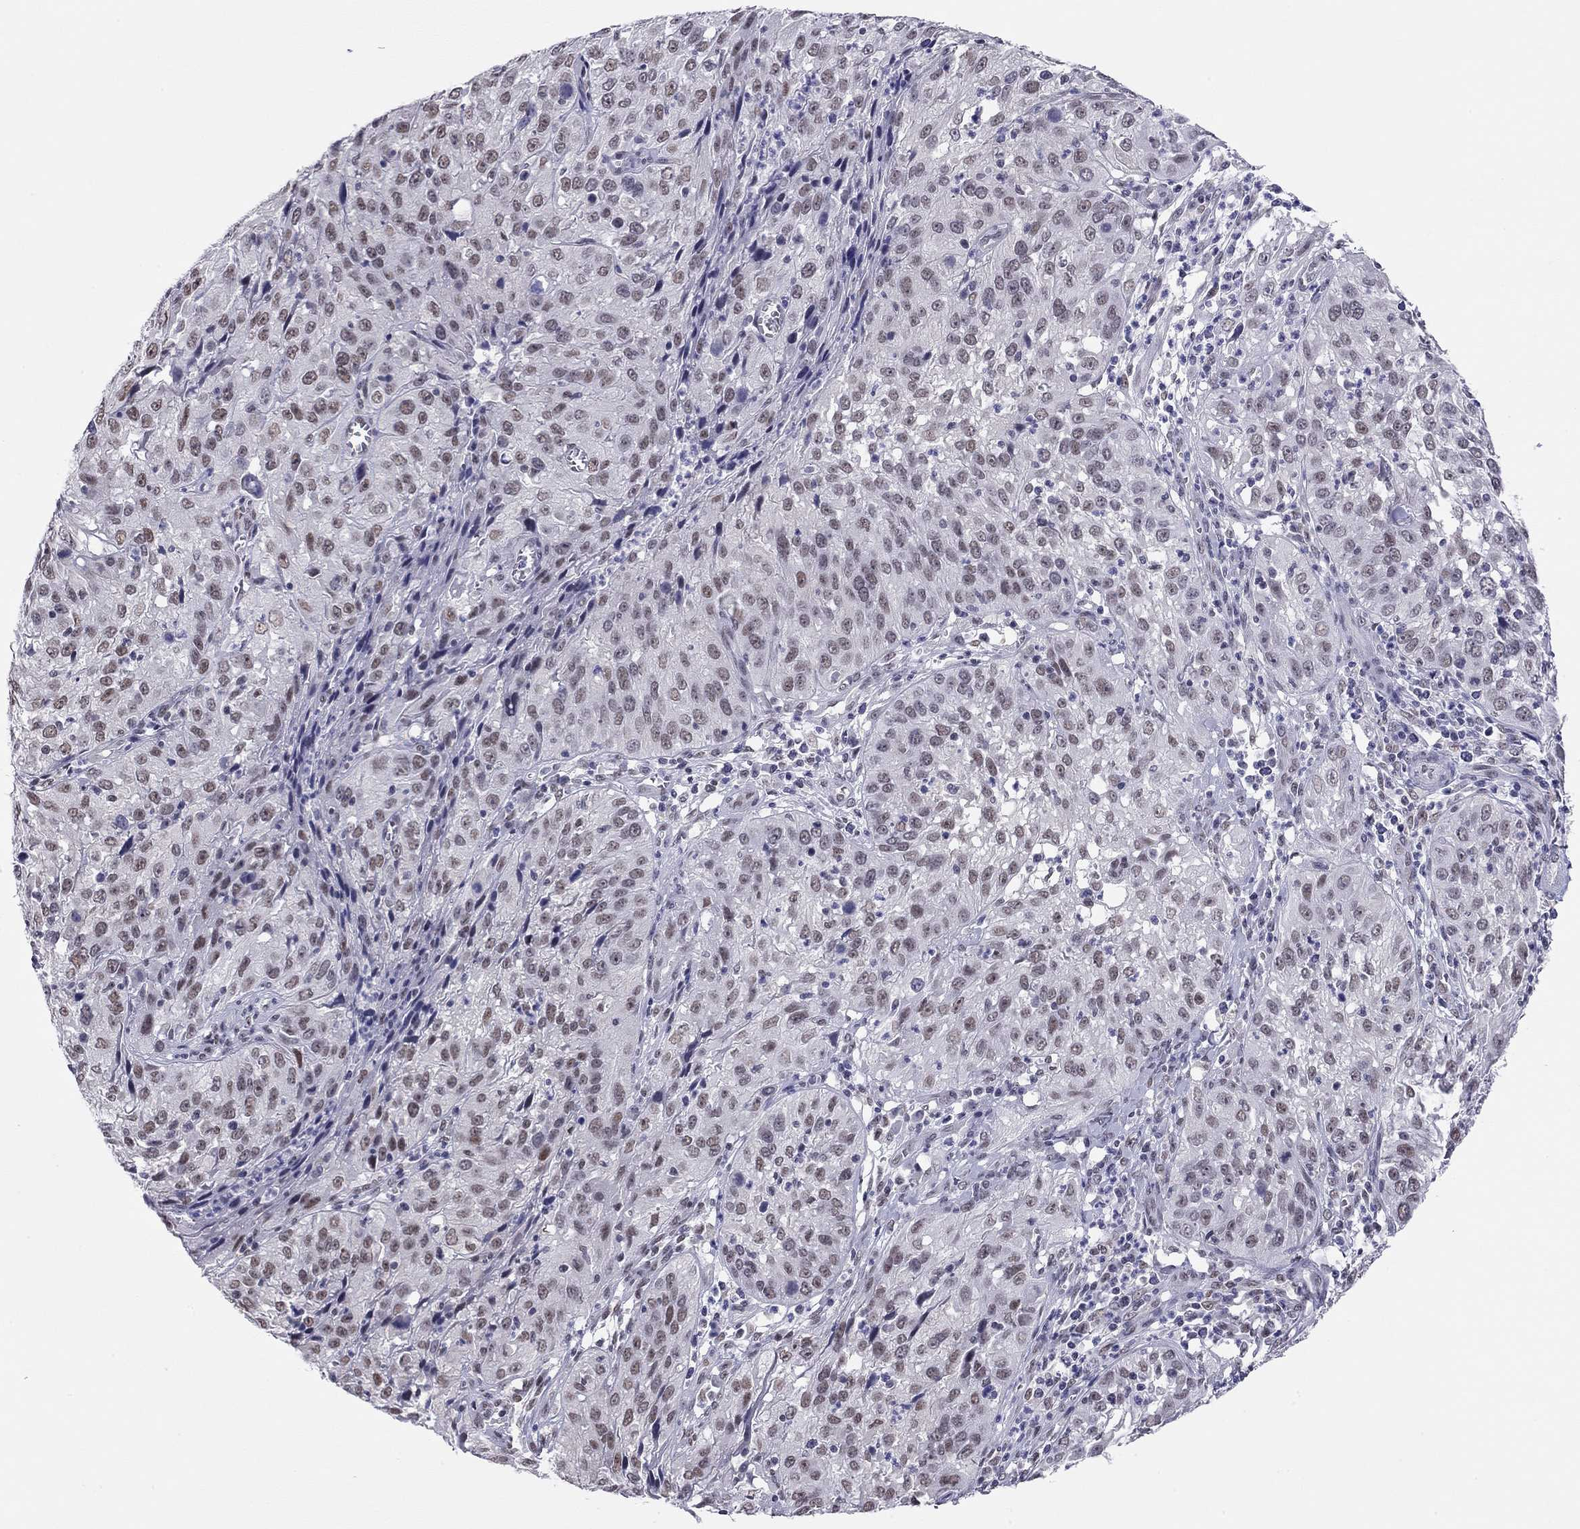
{"staining": {"intensity": "weak", "quantity": ">75%", "location": "nuclear"}, "tissue": "cervical cancer", "cell_type": "Tumor cells", "image_type": "cancer", "snomed": [{"axis": "morphology", "description": "Squamous cell carcinoma, NOS"}, {"axis": "topography", "description": "Cervix"}], "caption": "Approximately >75% of tumor cells in squamous cell carcinoma (cervical) demonstrate weak nuclear protein positivity as visualized by brown immunohistochemical staining.", "gene": "DOT1L", "patient": {"sex": "female", "age": 32}}